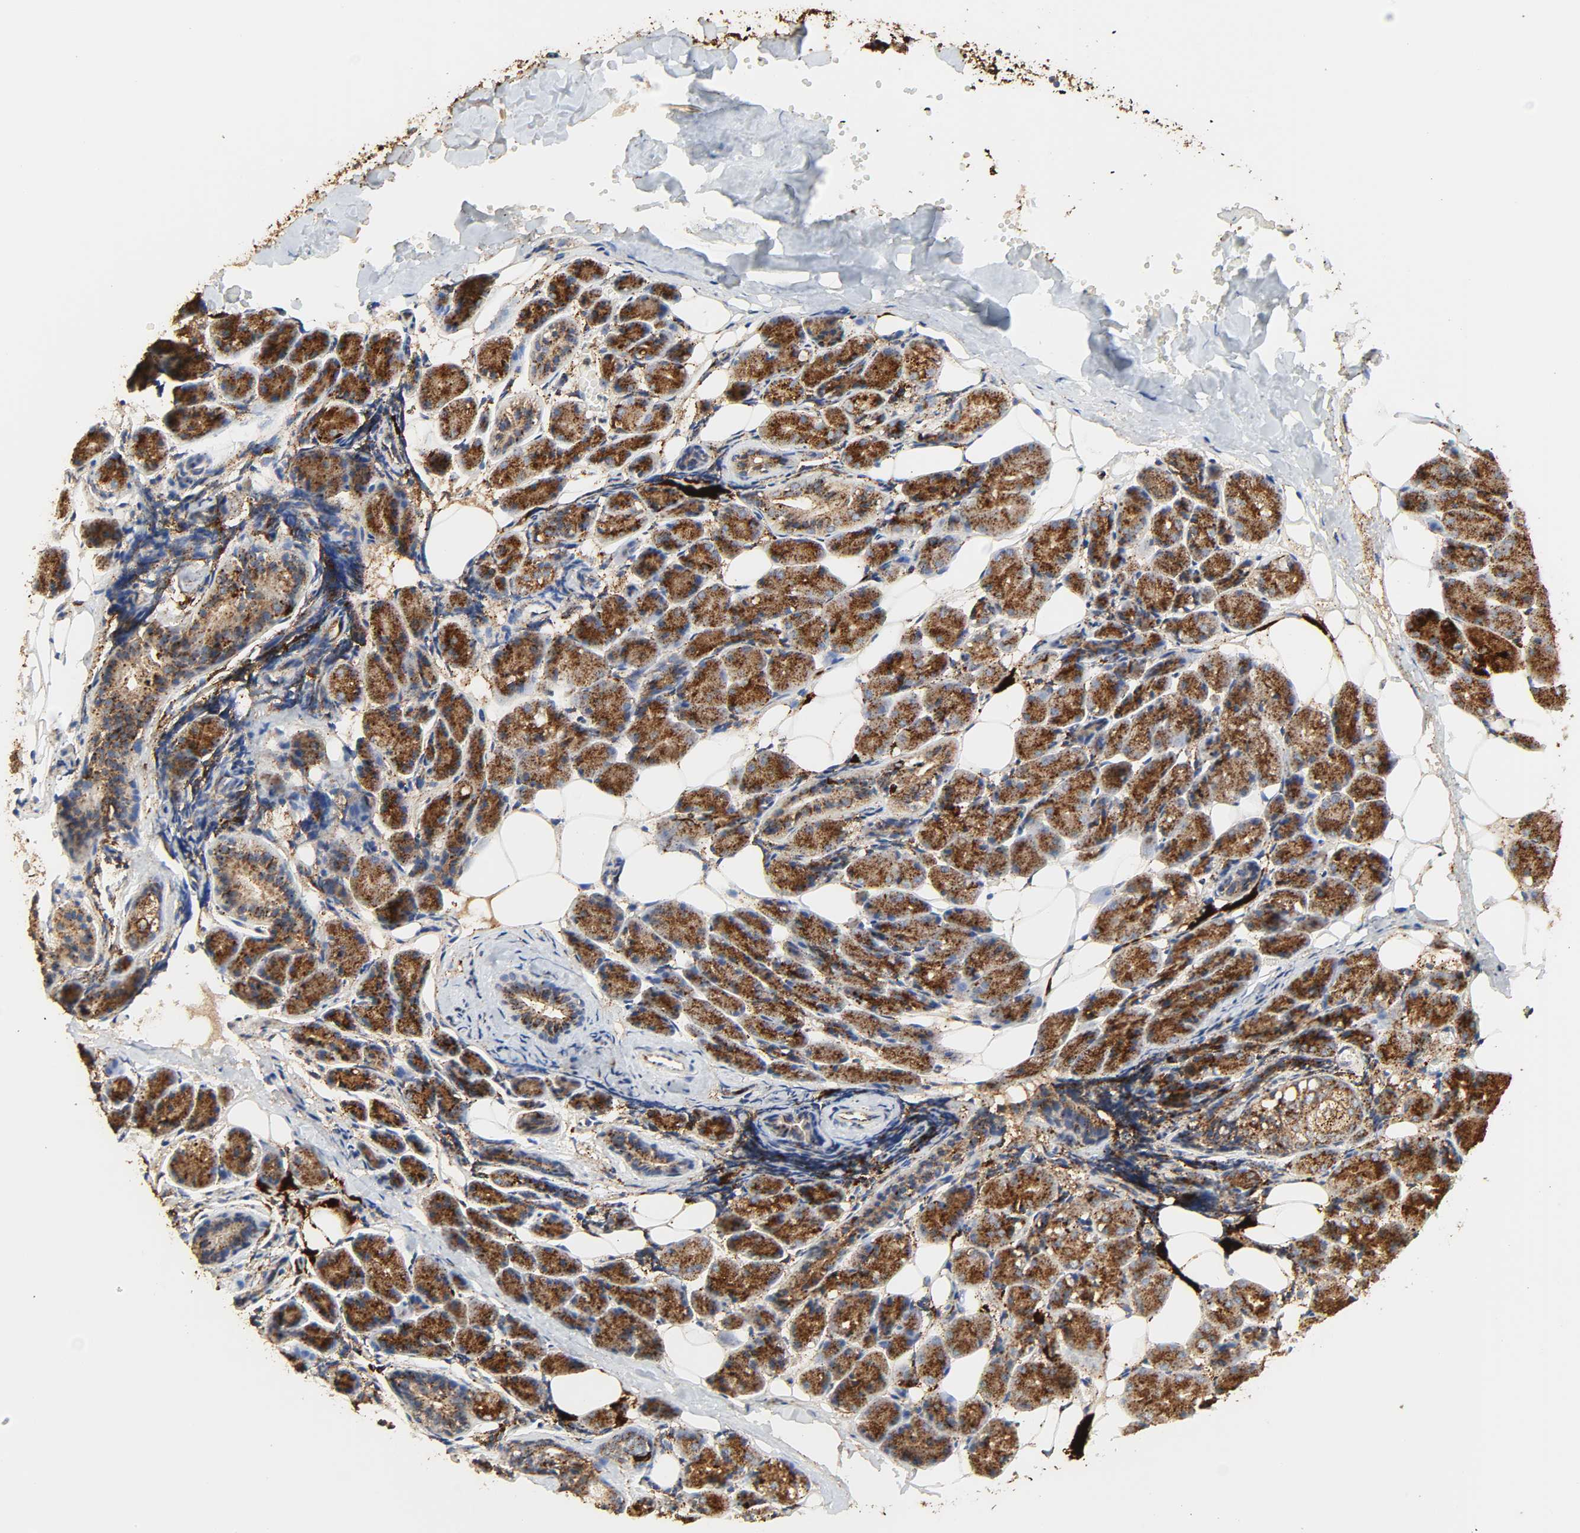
{"staining": {"intensity": "strong", "quantity": ">75%", "location": "cytoplasmic/membranous"}, "tissue": "salivary gland", "cell_type": "Glandular cells", "image_type": "normal", "snomed": [{"axis": "morphology", "description": "Normal tissue, NOS"}, {"axis": "morphology", "description": "Adenoma, NOS"}, {"axis": "topography", "description": "Salivary gland"}], "caption": "Brown immunohistochemical staining in benign salivary gland reveals strong cytoplasmic/membranous positivity in approximately >75% of glandular cells.", "gene": "PSAP", "patient": {"sex": "female", "age": 32}}